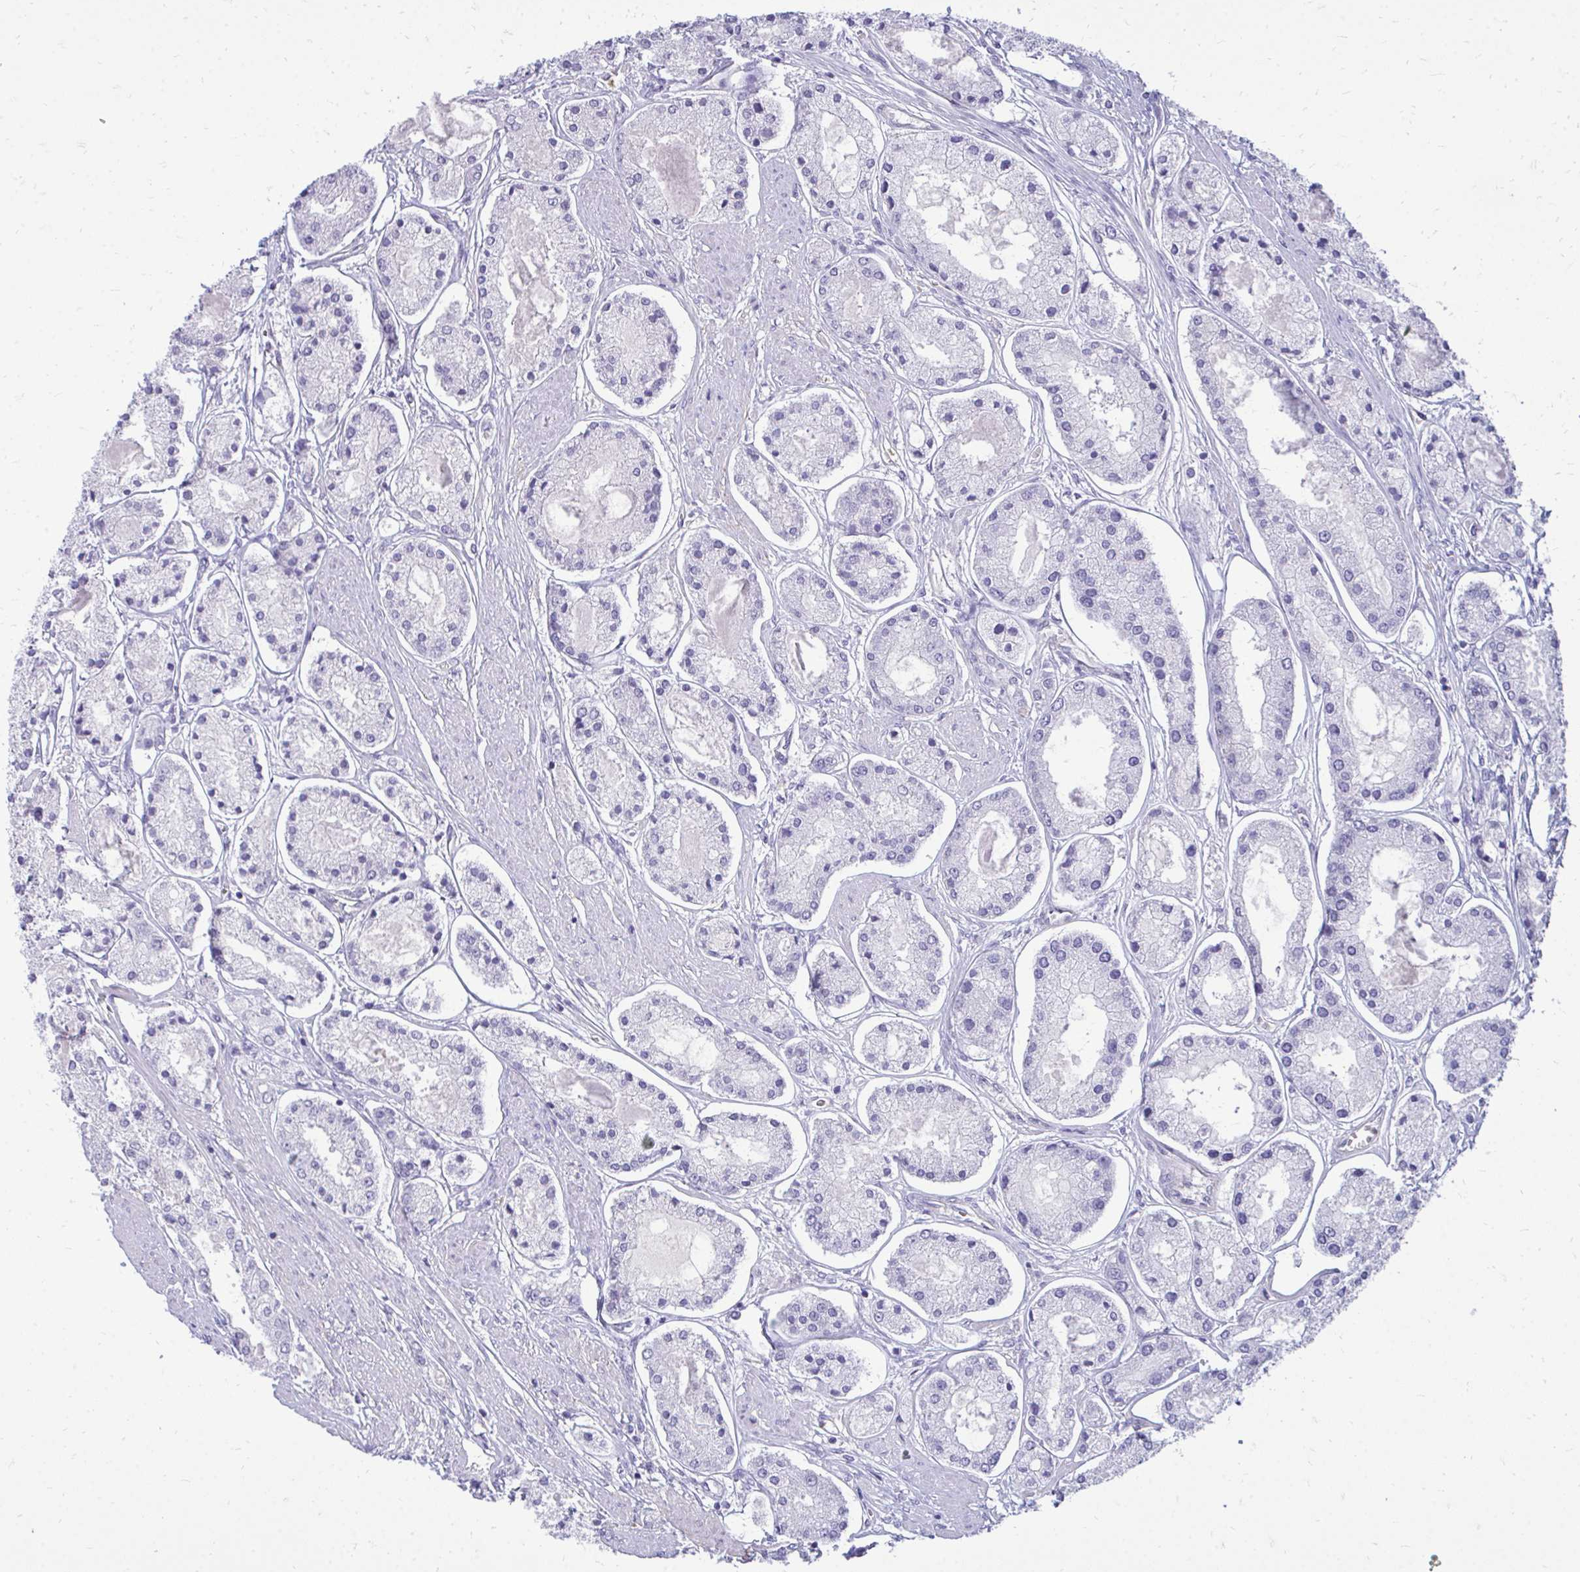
{"staining": {"intensity": "negative", "quantity": "none", "location": "none"}, "tissue": "prostate cancer", "cell_type": "Tumor cells", "image_type": "cancer", "snomed": [{"axis": "morphology", "description": "Adenocarcinoma, High grade"}, {"axis": "topography", "description": "Prostate"}], "caption": "Immunohistochemistry micrograph of neoplastic tissue: high-grade adenocarcinoma (prostate) stained with DAB (3,3'-diaminobenzidine) shows no significant protein staining in tumor cells.", "gene": "FABP3", "patient": {"sex": "male", "age": 66}}